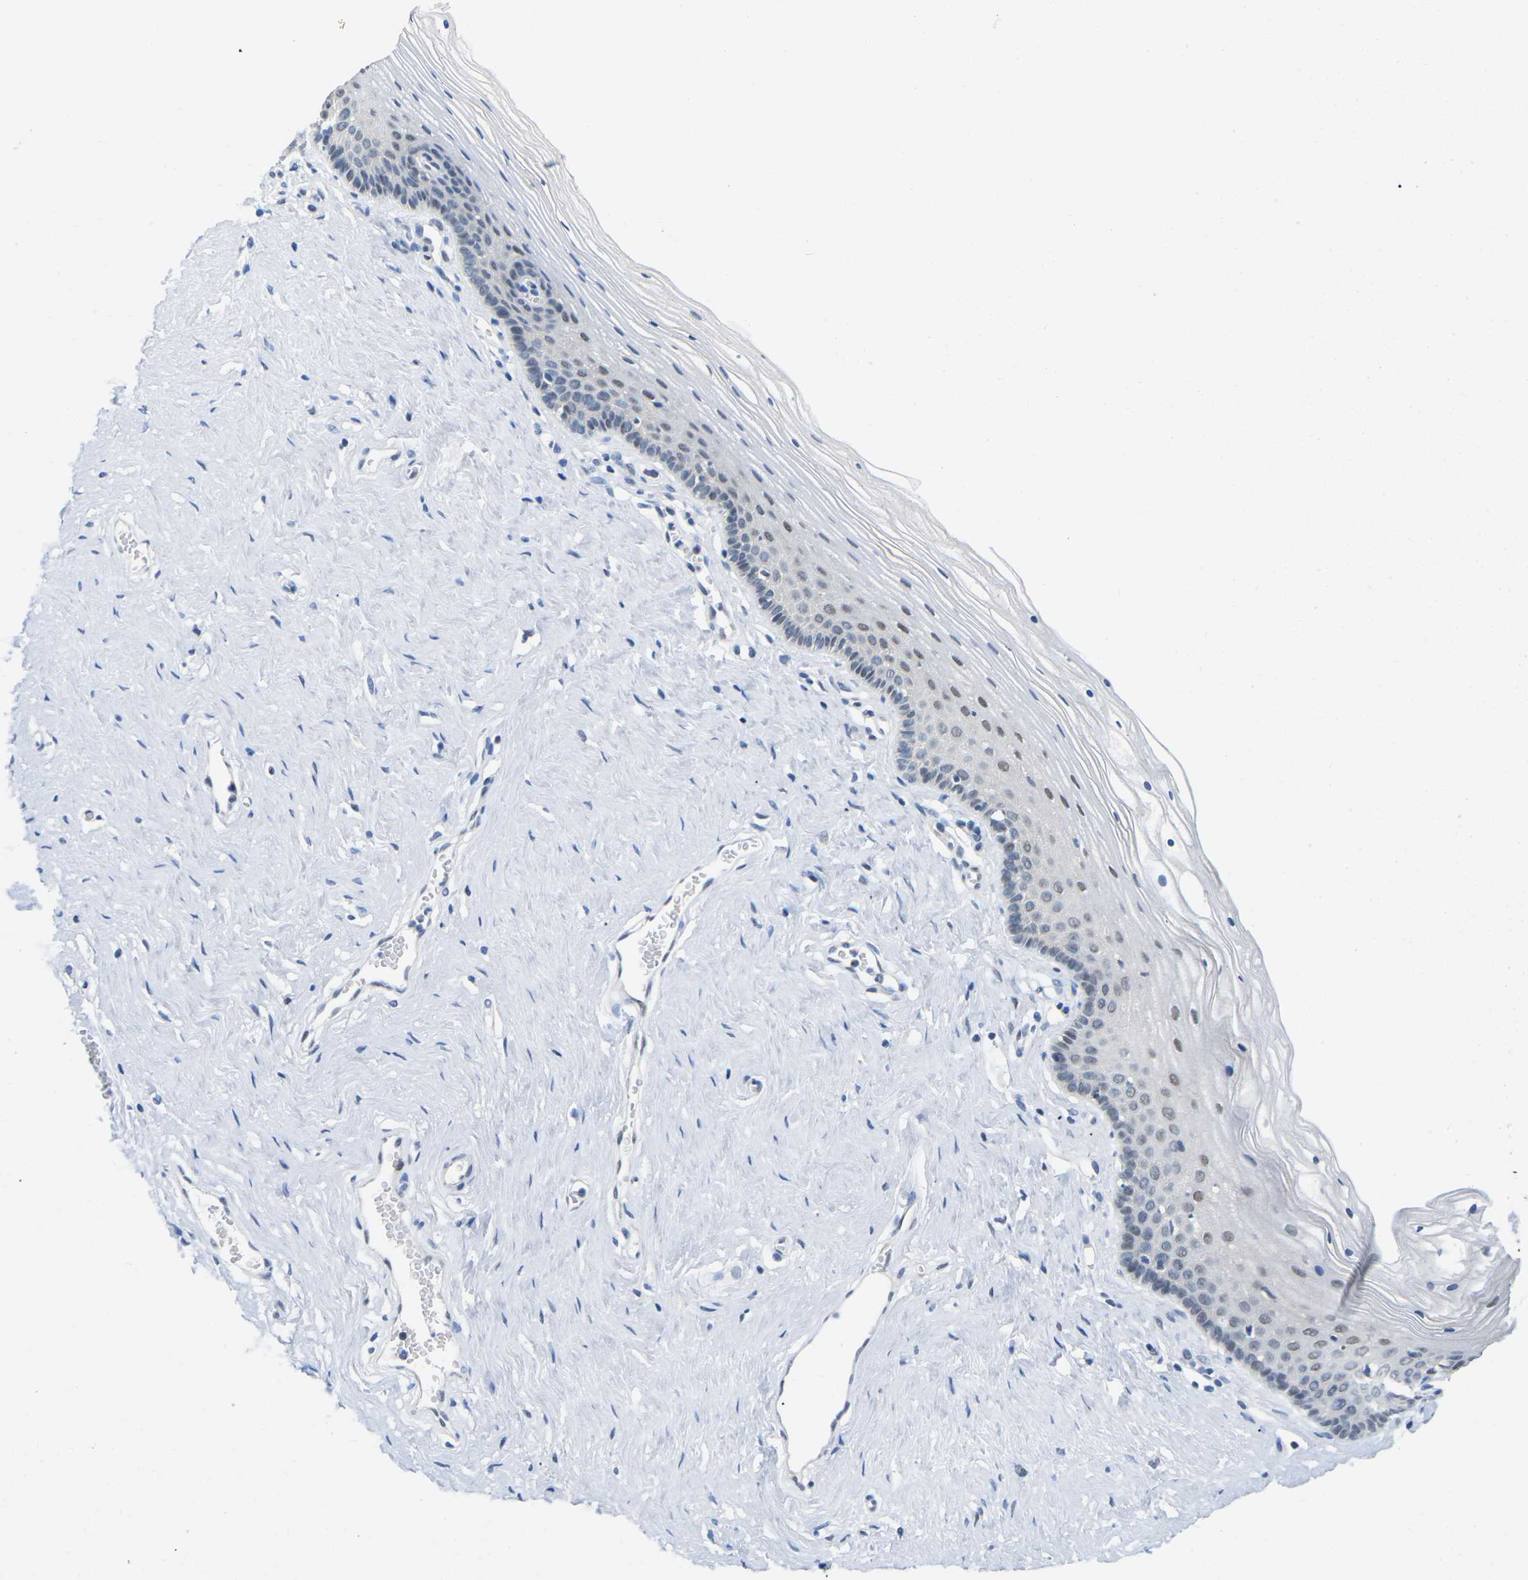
{"staining": {"intensity": "weak", "quantity": "<25%", "location": "nuclear"}, "tissue": "vagina", "cell_type": "Squamous epithelial cells", "image_type": "normal", "snomed": [{"axis": "morphology", "description": "Normal tissue, NOS"}, {"axis": "topography", "description": "Vagina"}], "caption": "This is an immunohistochemistry (IHC) photomicrograph of unremarkable vagina. There is no expression in squamous epithelial cells.", "gene": "UBA7", "patient": {"sex": "female", "age": 32}}